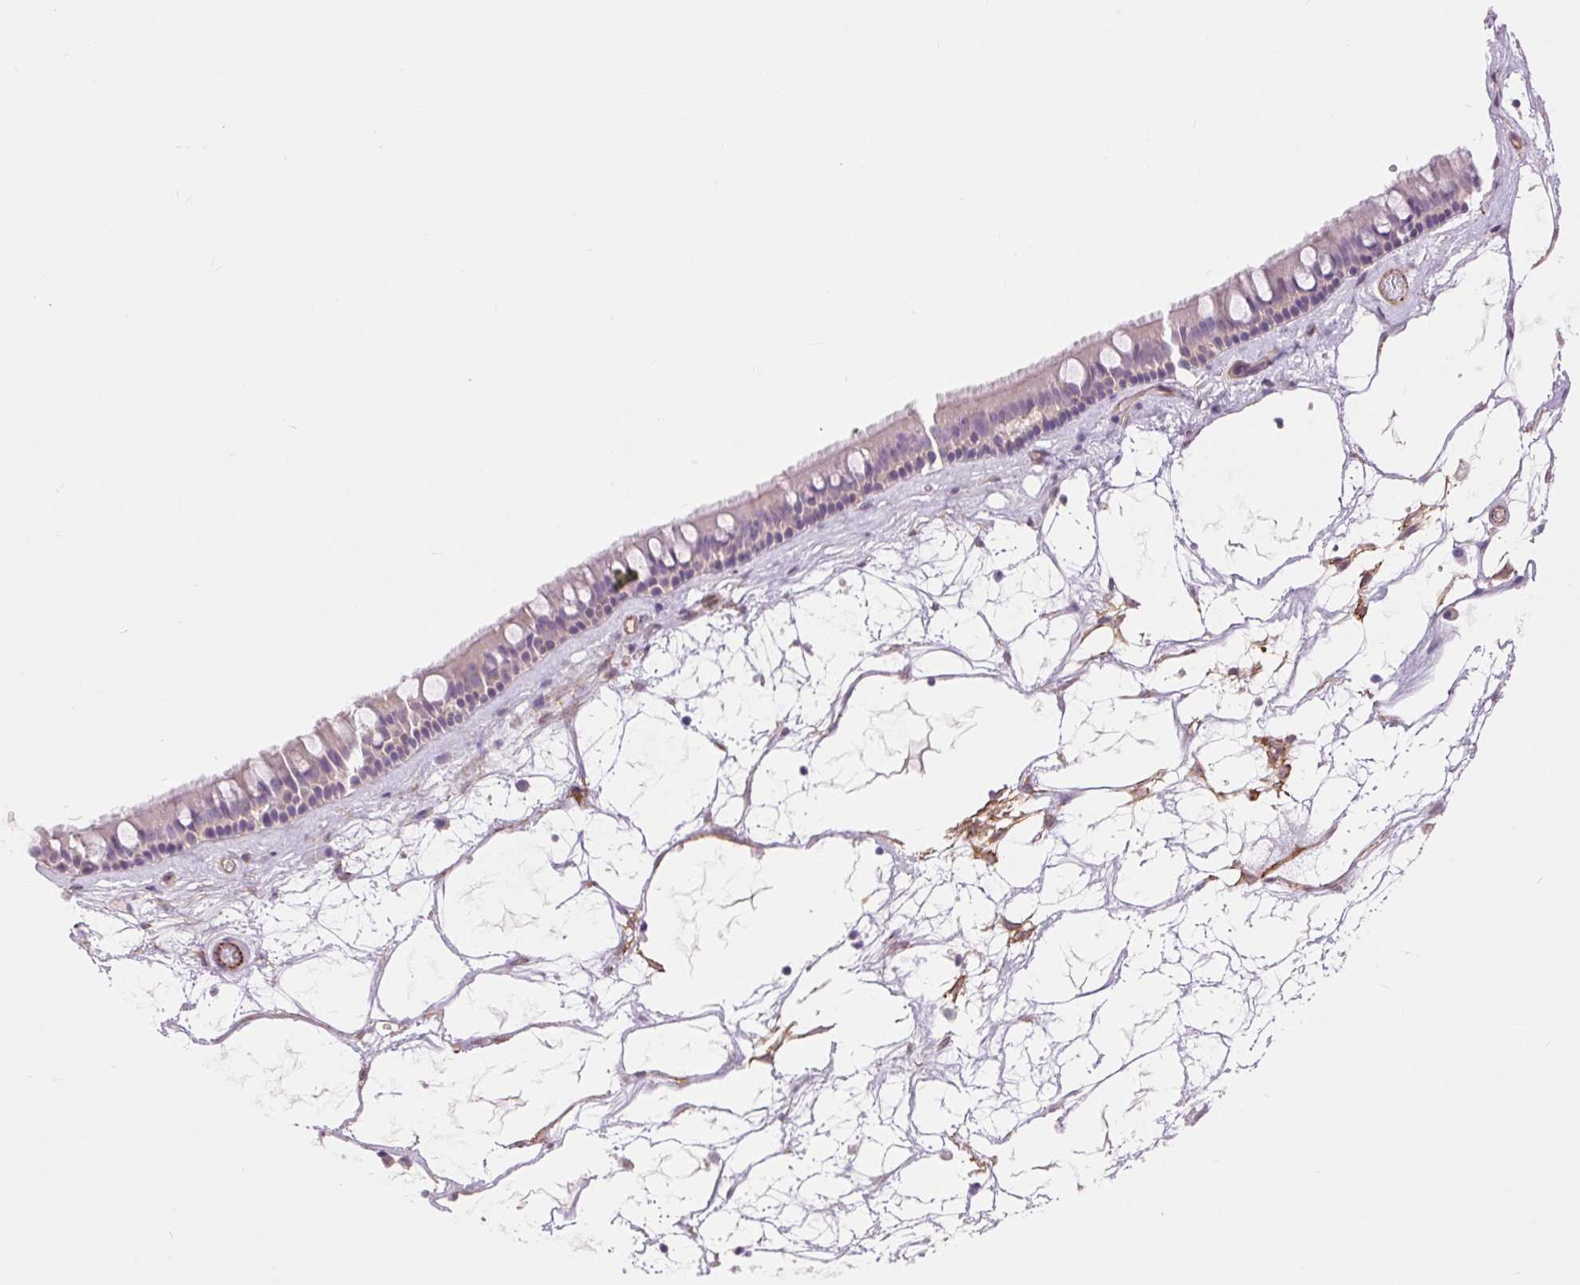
{"staining": {"intensity": "negative", "quantity": "none", "location": "none"}, "tissue": "nasopharynx", "cell_type": "Respiratory epithelial cells", "image_type": "normal", "snomed": [{"axis": "morphology", "description": "Normal tissue, NOS"}, {"axis": "topography", "description": "Nasopharynx"}], "caption": "DAB (3,3'-diaminobenzidine) immunohistochemical staining of normal human nasopharynx displays no significant expression in respiratory epithelial cells.", "gene": "DIXDC1", "patient": {"sex": "male", "age": 68}}